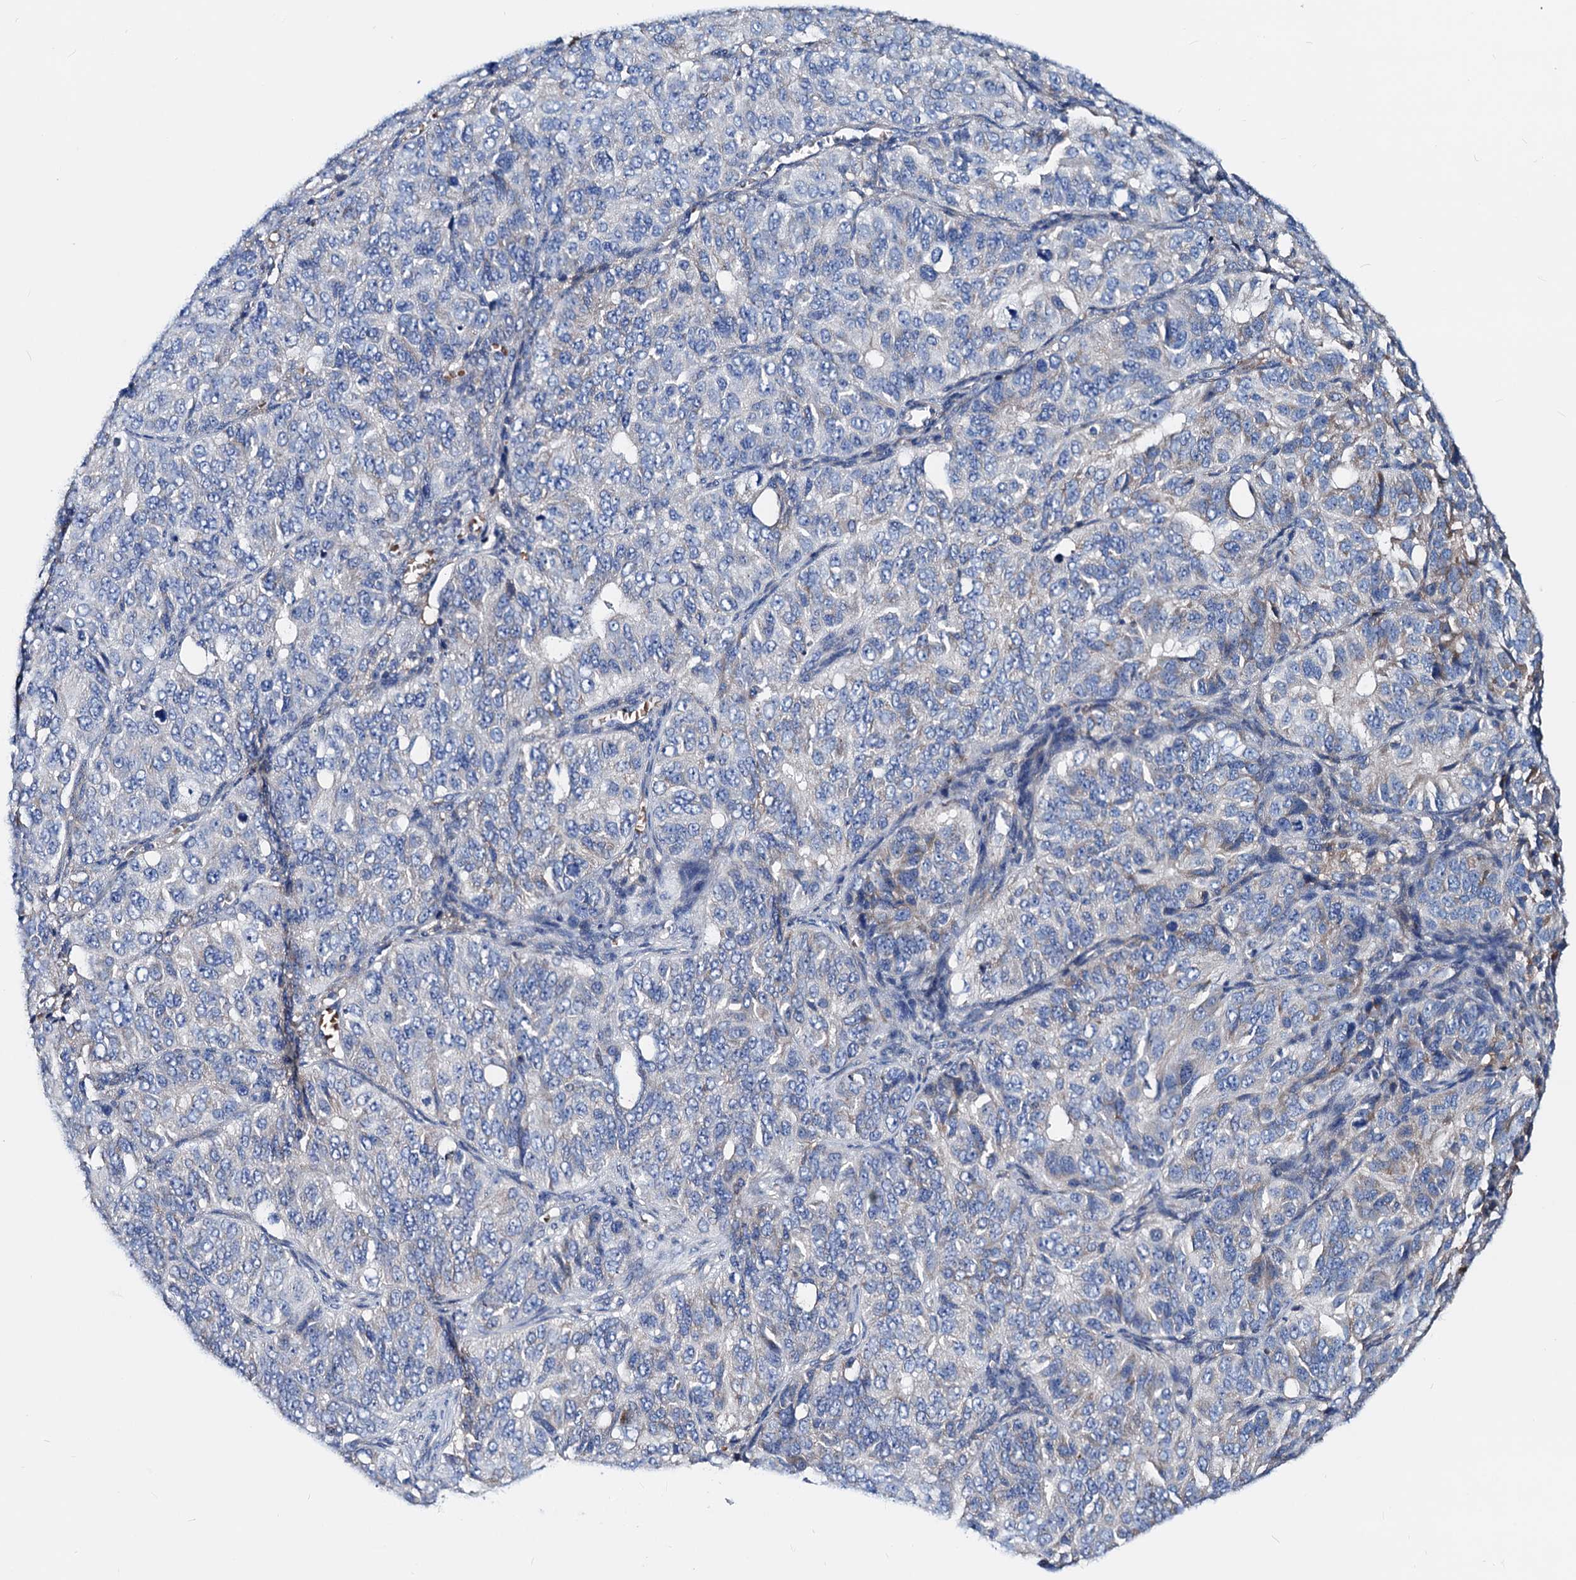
{"staining": {"intensity": "negative", "quantity": "none", "location": "none"}, "tissue": "ovarian cancer", "cell_type": "Tumor cells", "image_type": "cancer", "snomed": [{"axis": "morphology", "description": "Carcinoma, endometroid"}, {"axis": "topography", "description": "Ovary"}], "caption": "A high-resolution photomicrograph shows IHC staining of ovarian cancer, which reveals no significant positivity in tumor cells.", "gene": "GCOM1", "patient": {"sex": "female", "age": 51}}